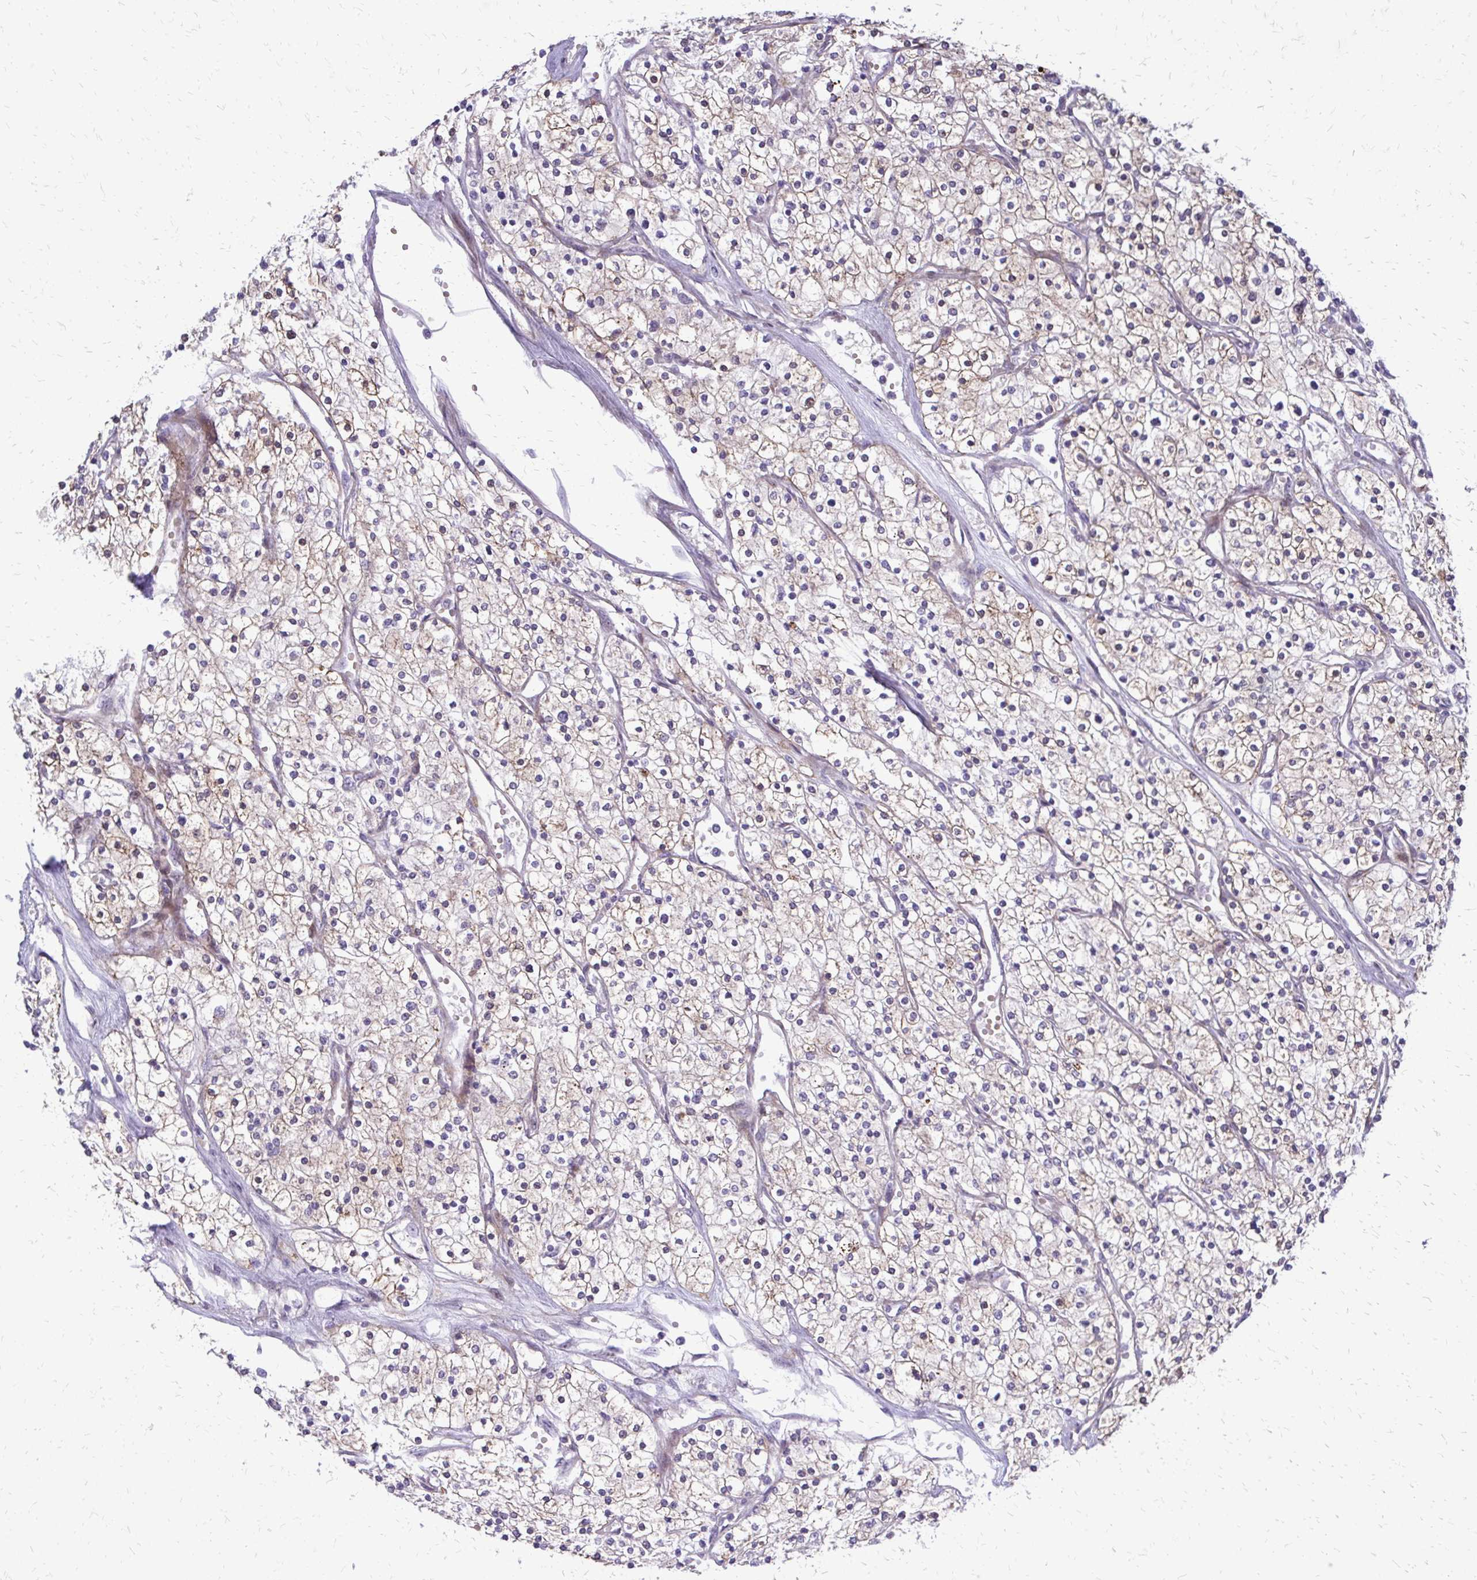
{"staining": {"intensity": "weak", "quantity": "25%-75%", "location": "cytoplasmic/membranous"}, "tissue": "renal cancer", "cell_type": "Tumor cells", "image_type": "cancer", "snomed": [{"axis": "morphology", "description": "Adenocarcinoma, NOS"}, {"axis": "topography", "description": "Kidney"}], "caption": "Renal cancer stained for a protein exhibits weak cytoplasmic/membranous positivity in tumor cells.", "gene": "PPDPFL", "patient": {"sex": "male", "age": 80}}